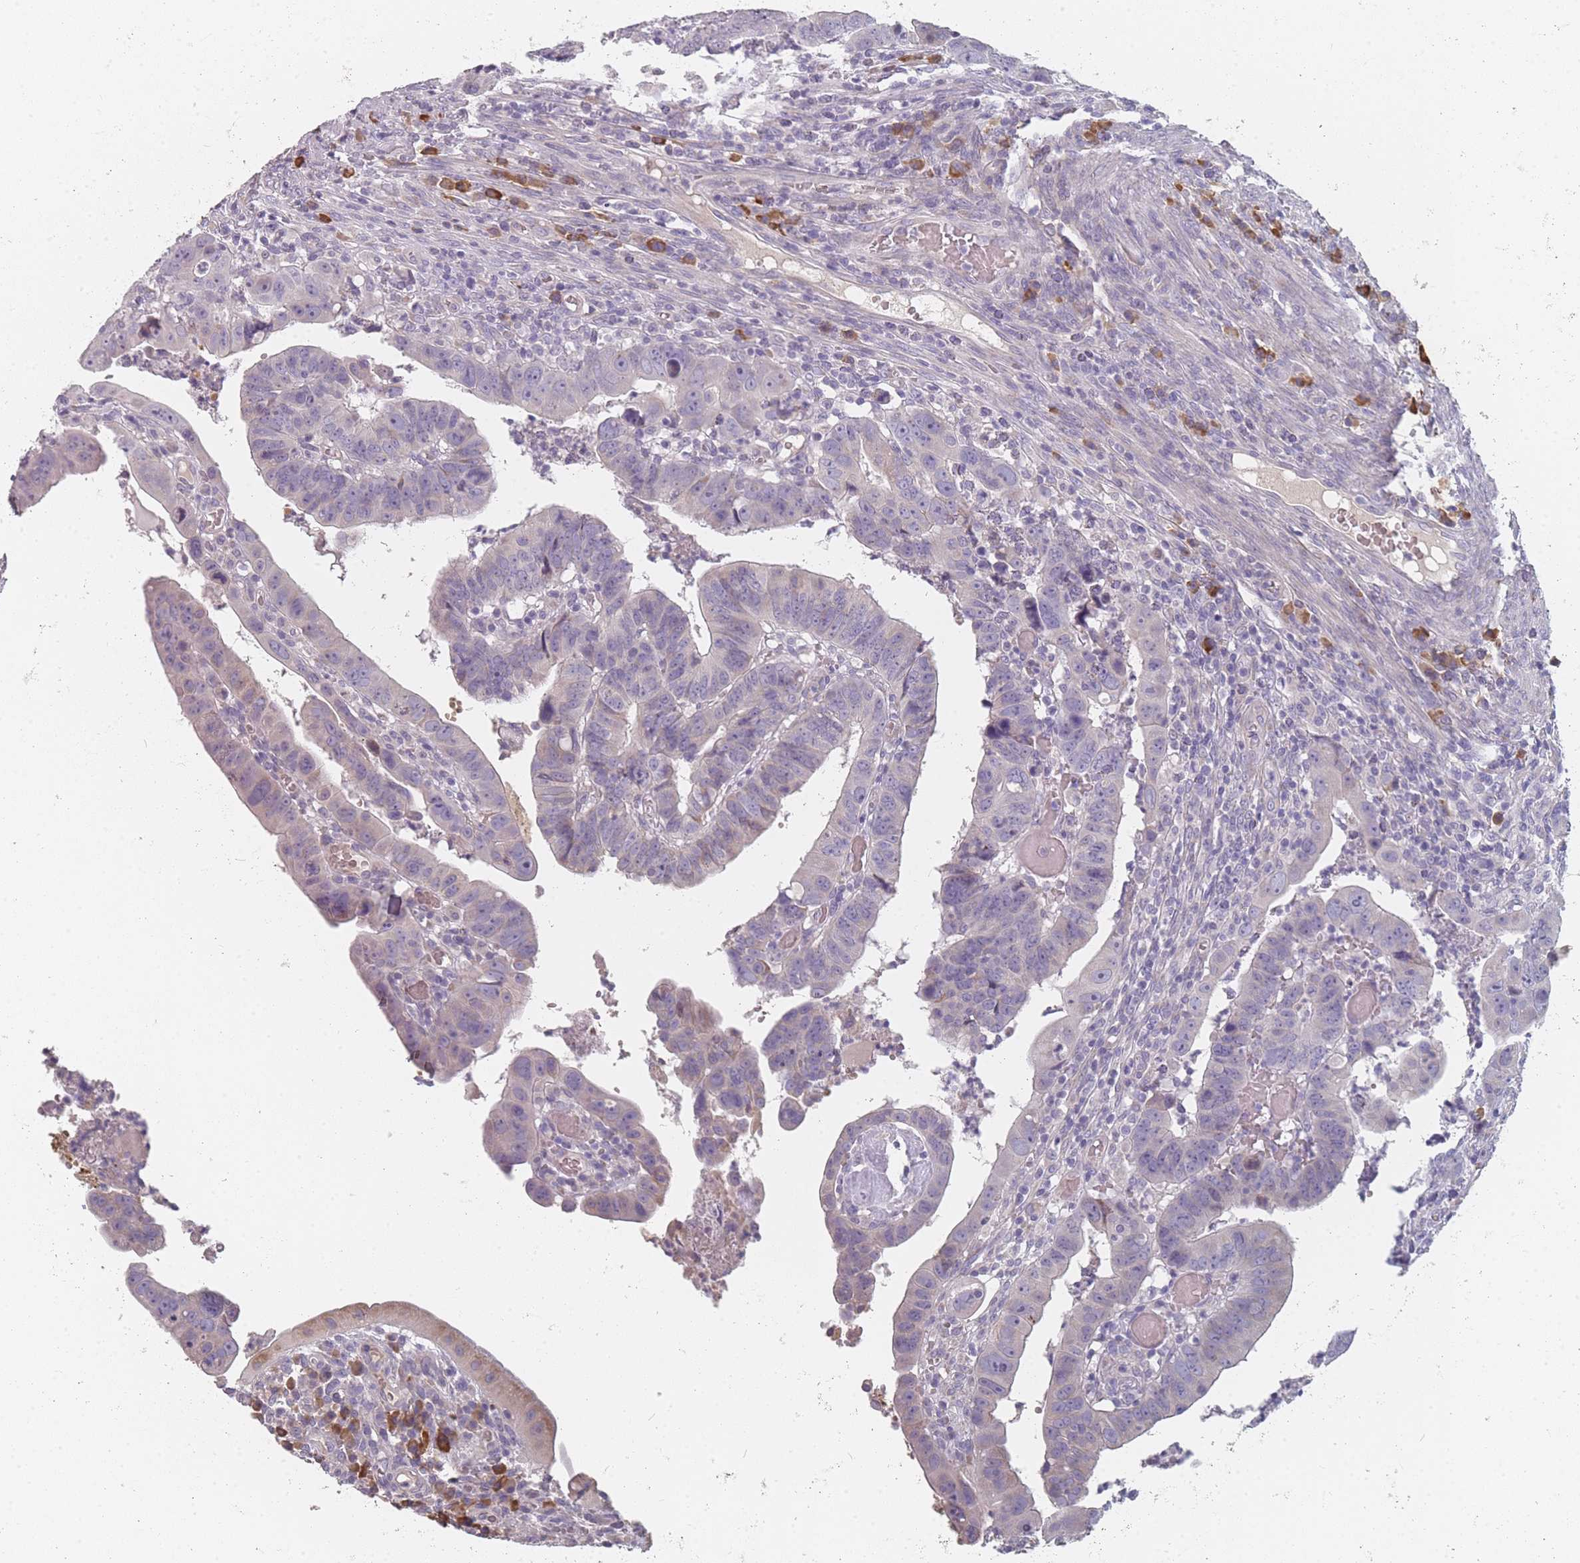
{"staining": {"intensity": "negative", "quantity": "none", "location": "none"}, "tissue": "colorectal cancer", "cell_type": "Tumor cells", "image_type": "cancer", "snomed": [{"axis": "morphology", "description": "Normal tissue, NOS"}, {"axis": "morphology", "description": "Adenocarcinoma, NOS"}, {"axis": "topography", "description": "Rectum"}], "caption": "A histopathology image of adenocarcinoma (colorectal) stained for a protein reveals no brown staining in tumor cells.", "gene": "SLC35E4", "patient": {"sex": "female", "age": 65}}